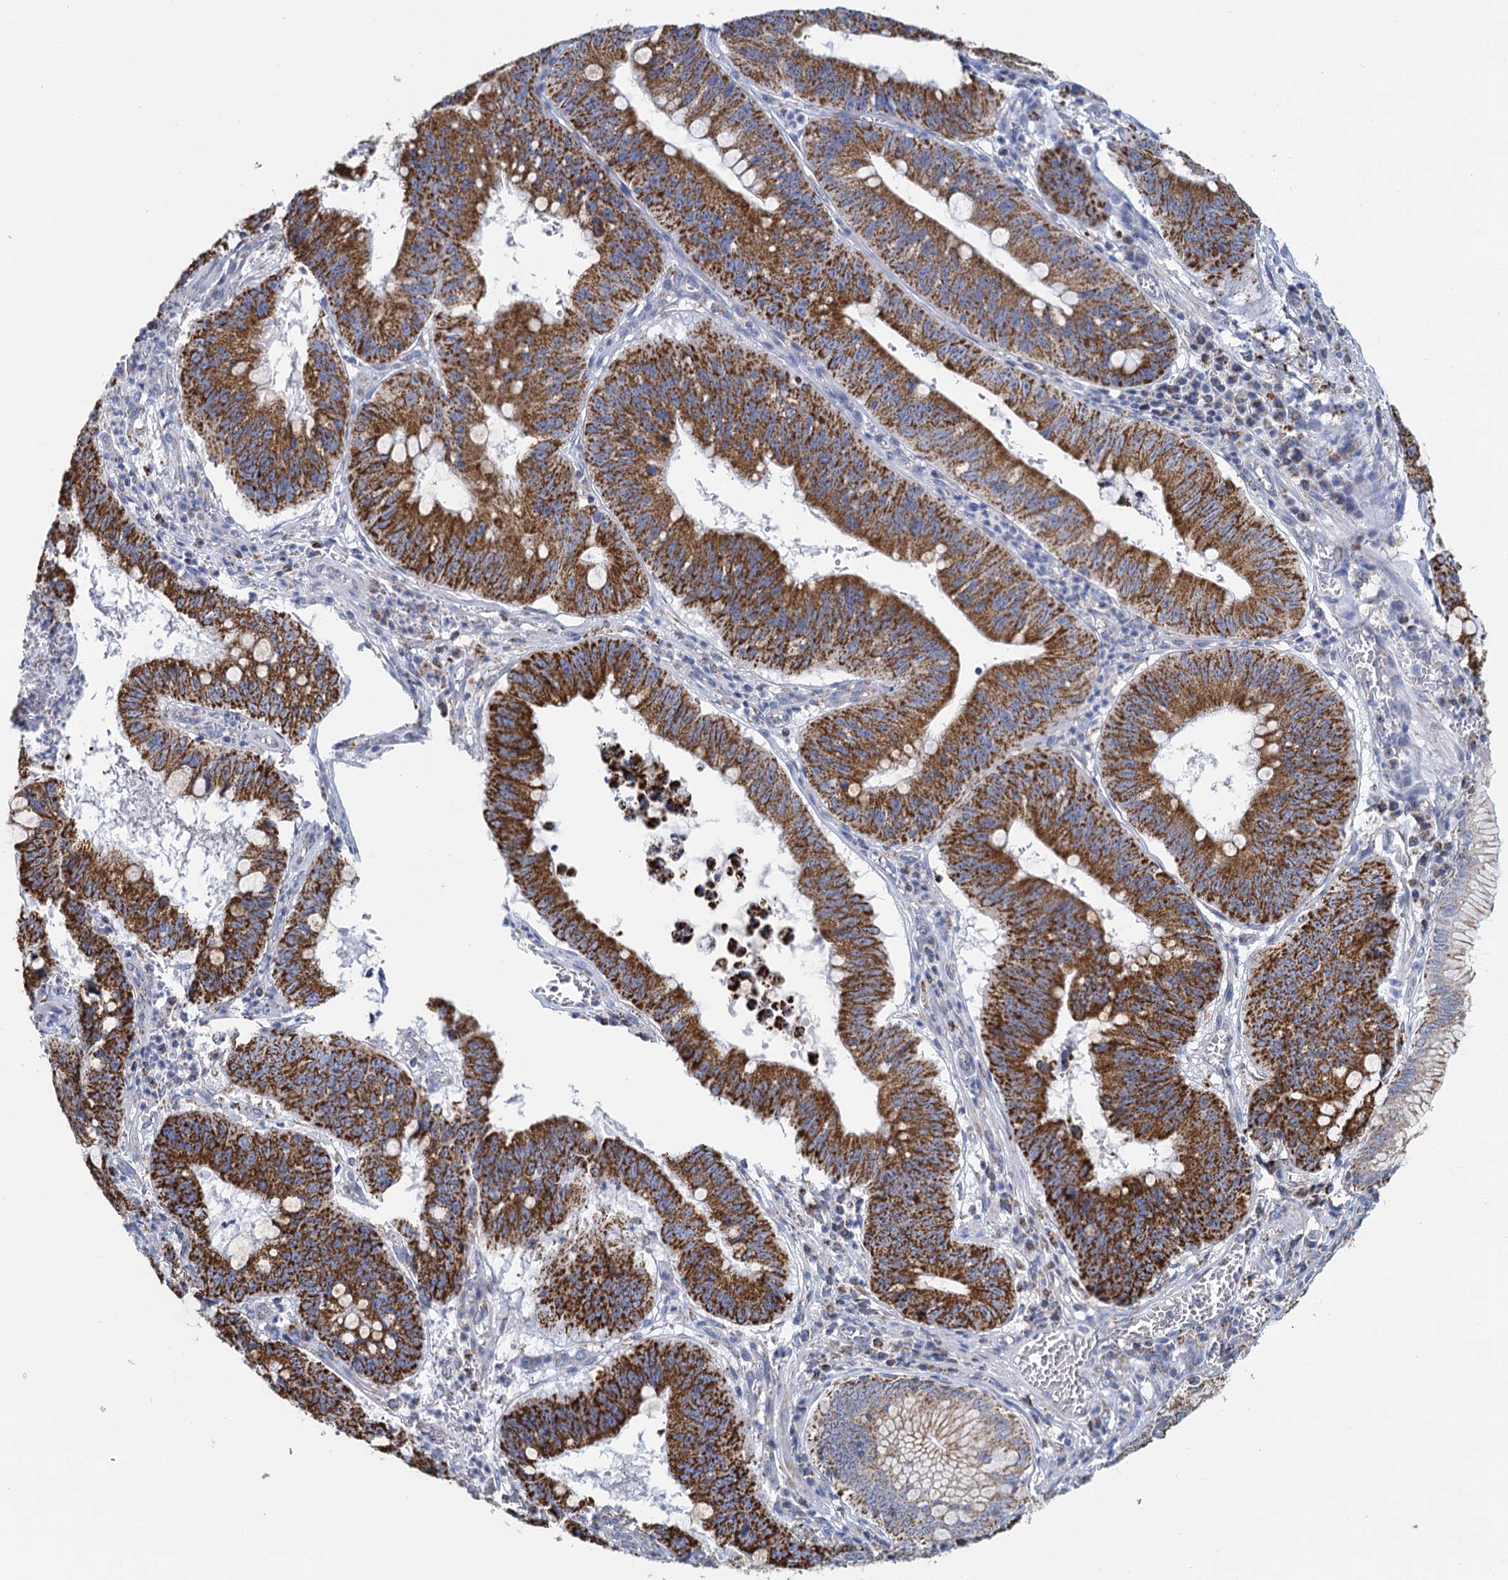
{"staining": {"intensity": "strong", "quantity": ">75%", "location": "cytoplasmic/membranous"}, "tissue": "stomach cancer", "cell_type": "Tumor cells", "image_type": "cancer", "snomed": [{"axis": "morphology", "description": "Adenocarcinoma, NOS"}, {"axis": "topography", "description": "Stomach"}], "caption": "A high-resolution micrograph shows IHC staining of stomach cancer (adenocarcinoma), which shows strong cytoplasmic/membranous positivity in about >75% of tumor cells. (IHC, brightfield microscopy, high magnification).", "gene": "CCP110", "patient": {"sex": "male", "age": 59}}